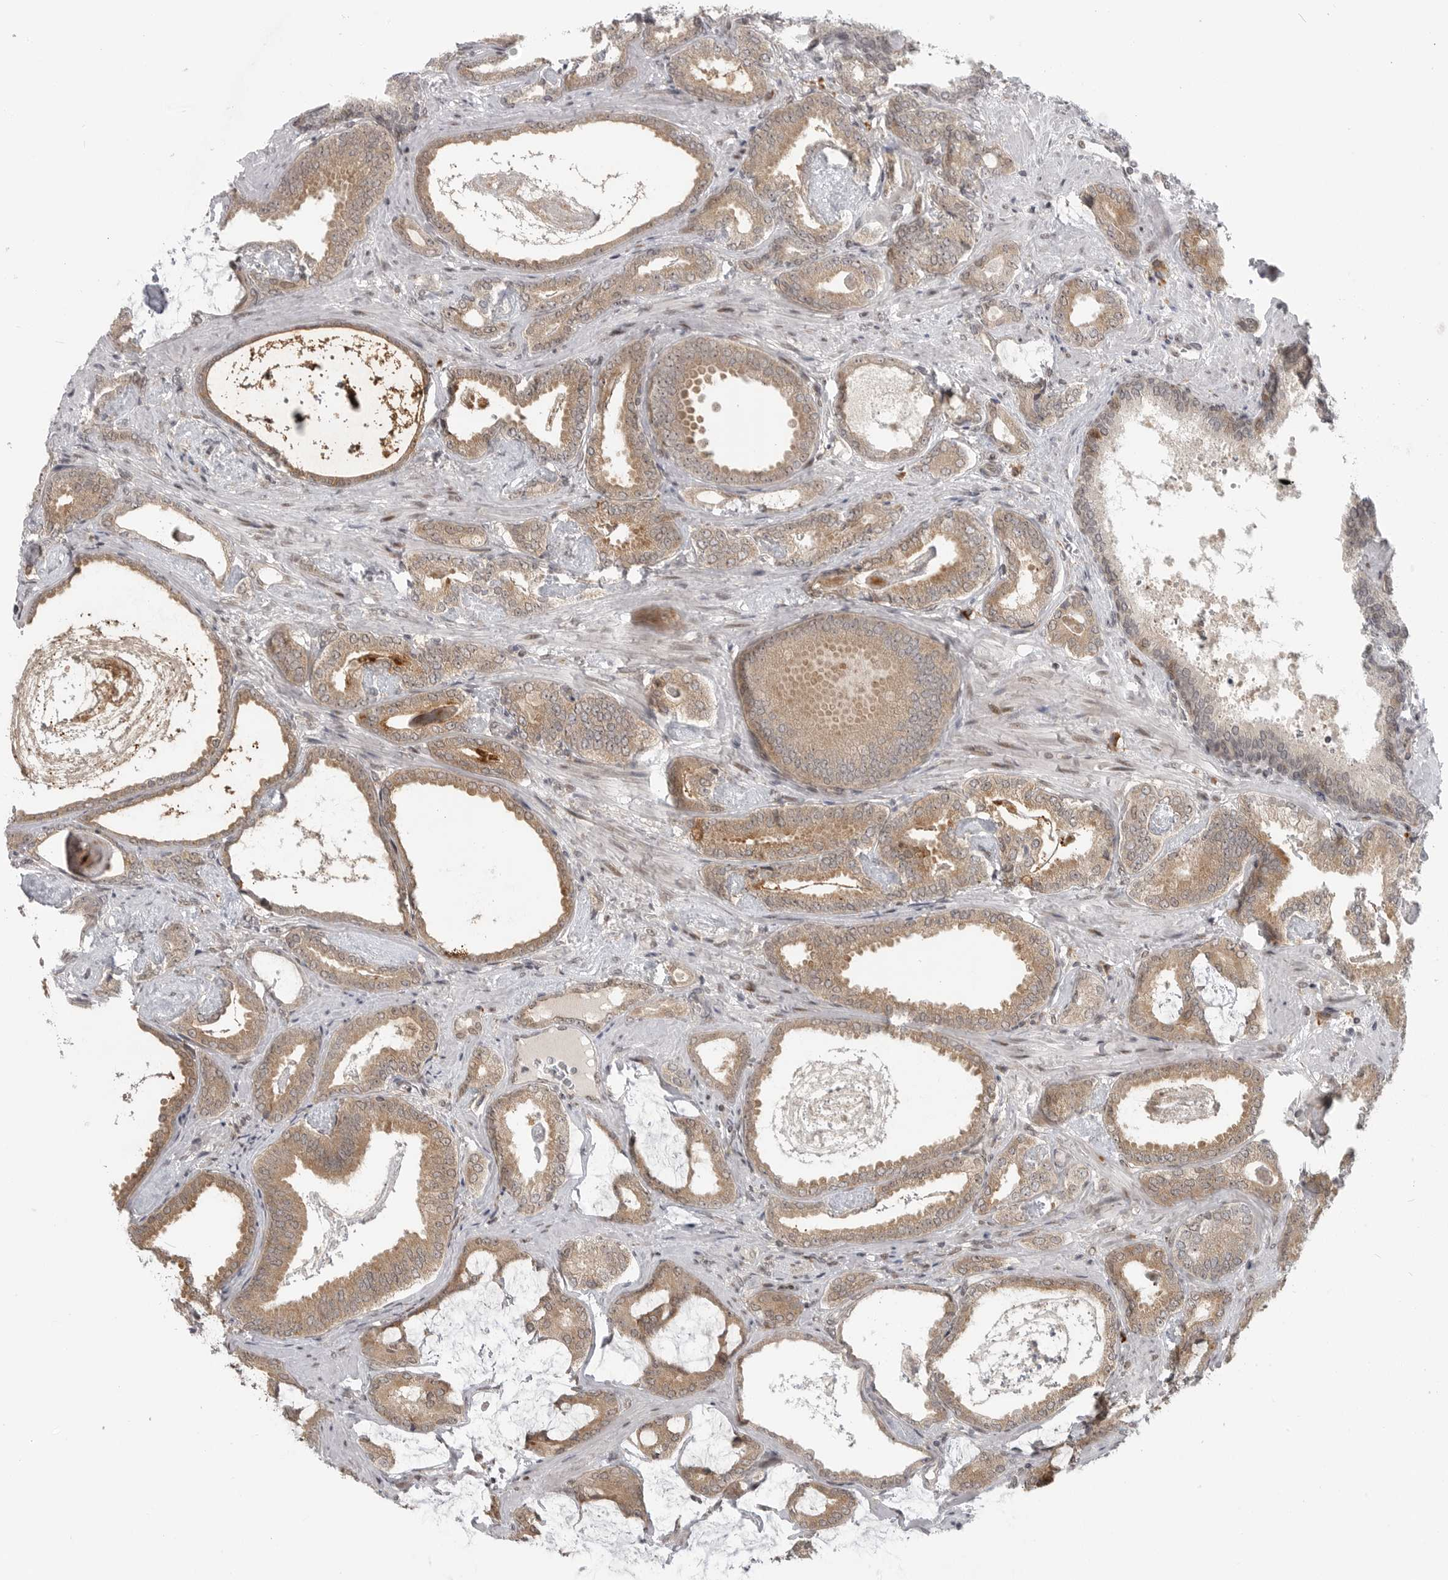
{"staining": {"intensity": "moderate", "quantity": ">75%", "location": "cytoplasmic/membranous"}, "tissue": "prostate cancer", "cell_type": "Tumor cells", "image_type": "cancer", "snomed": [{"axis": "morphology", "description": "Adenocarcinoma, Low grade"}, {"axis": "topography", "description": "Prostate"}], "caption": "Immunohistochemical staining of prostate cancer (low-grade adenocarcinoma) exhibits medium levels of moderate cytoplasmic/membranous protein staining in about >75% of tumor cells.", "gene": "CEP295NL", "patient": {"sex": "male", "age": 71}}